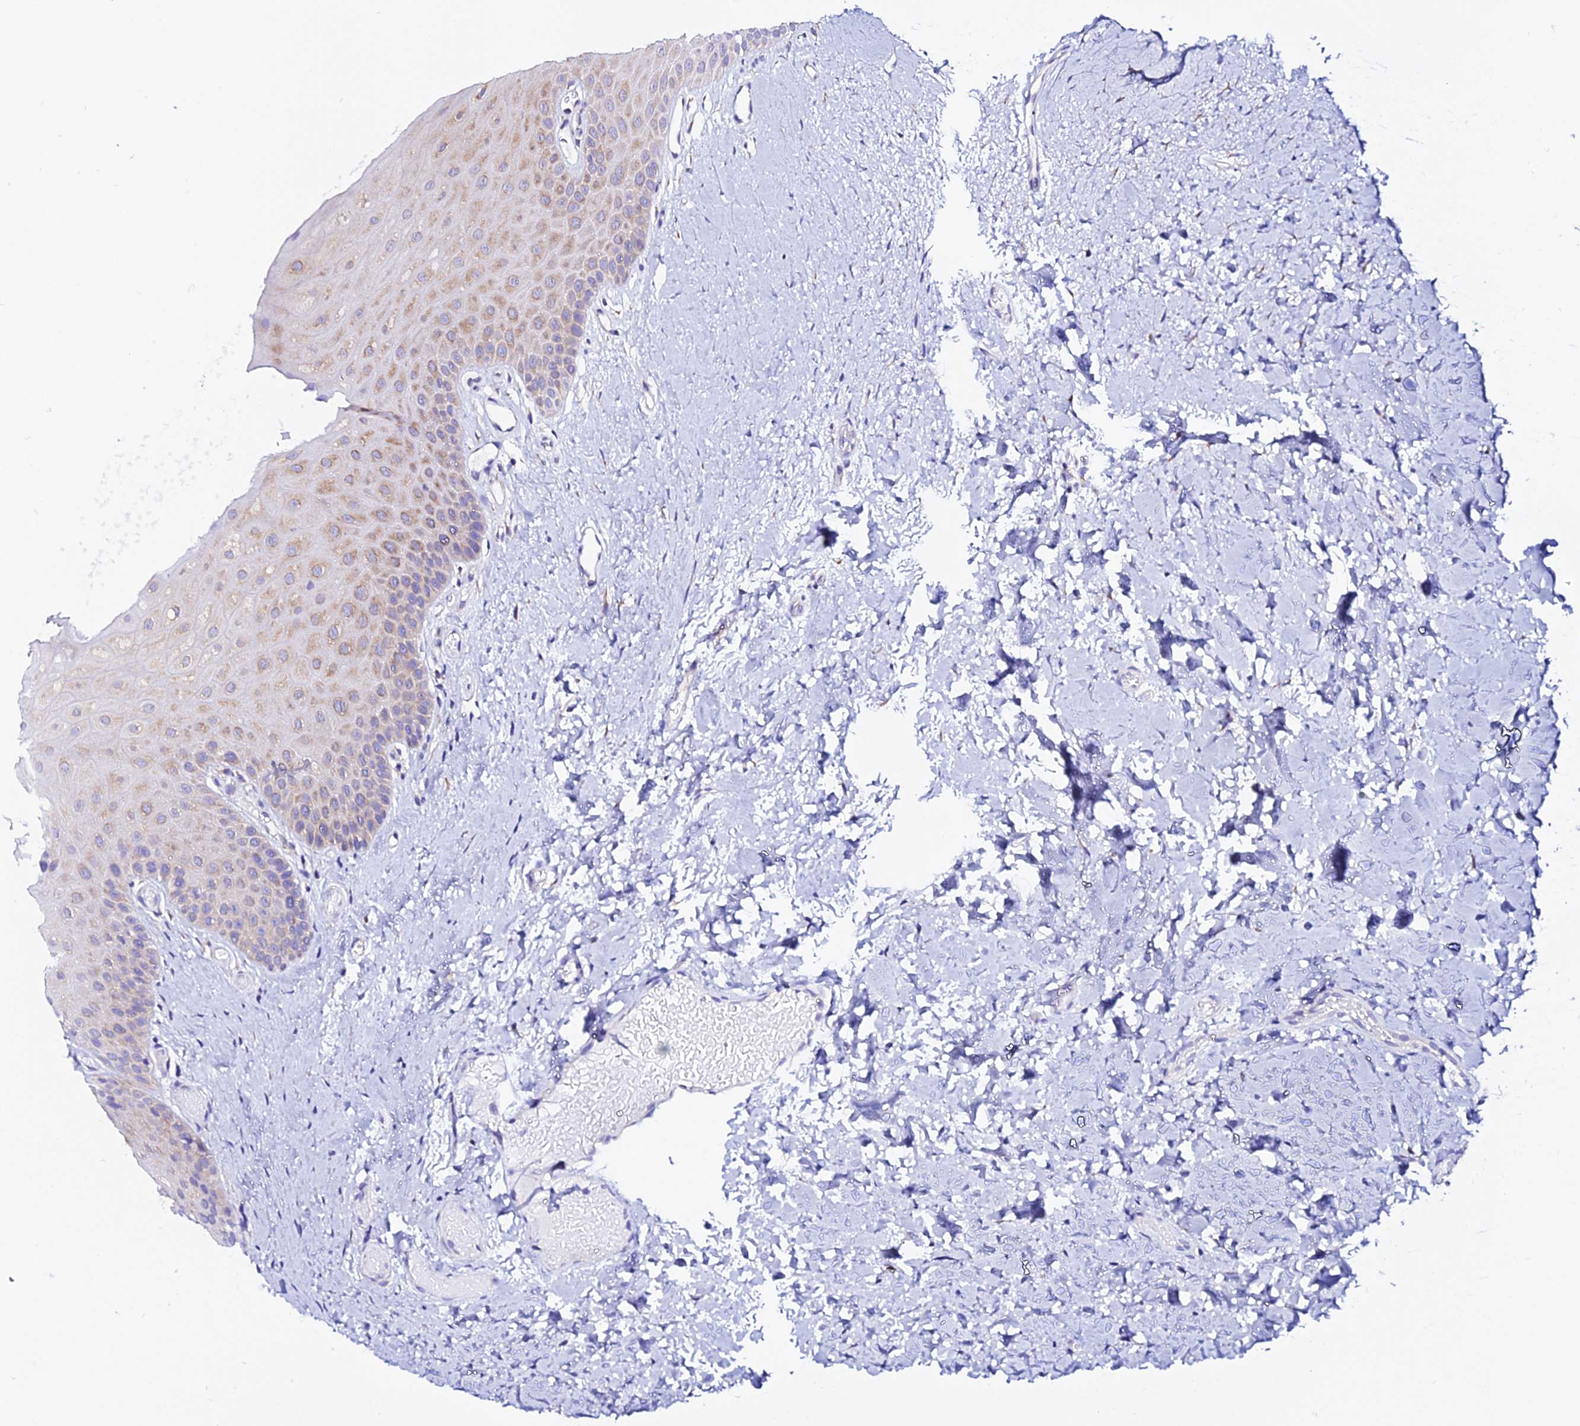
{"staining": {"intensity": "weak", "quantity": "25%-75%", "location": "cytoplasmic/membranous"}, "tissue": "oral mucosa", "cell_type": "Squamous epithelial cells", "image_type": "normal", "snomed": [{"axis": "morphology", "description": "Normal tissue, NOS"}, {"axis": "topography", "description": "Oral tissue"}], "caption": "This is a photomicrograph of IHC staining of benign oral mucosa, which shows weak staining in the cytoplasmic/membranous of squamous epithelial cells.", "gene": "EEF1G", "patient": {"sex": "female", "age": 67}}